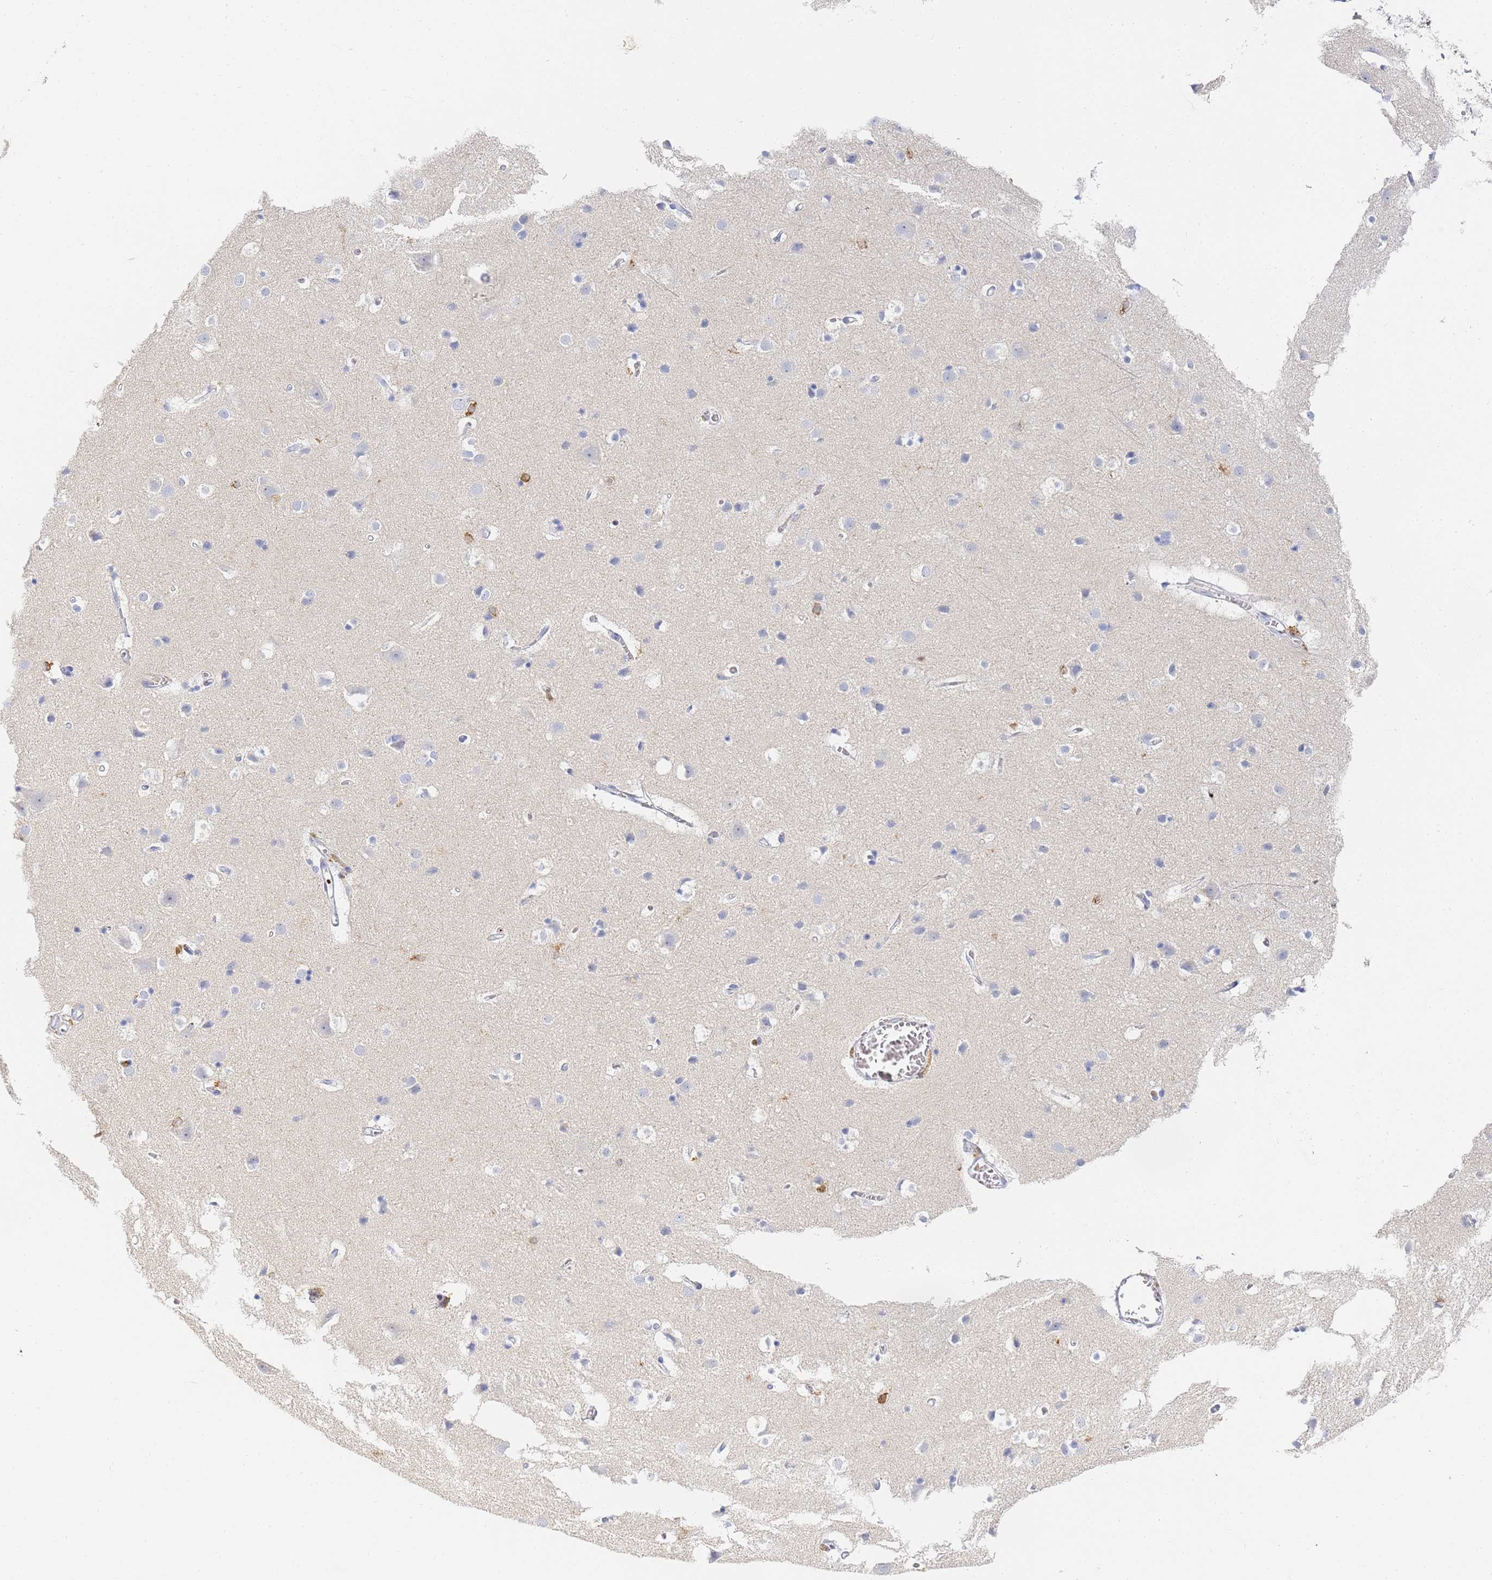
{"staining": {"intensity": "negative", "quantity": "none", "location": "none"}, "tissue": "cerebral cortex", "cell_type": "Endothelial cells", "image_type": "normal", "snomed": [{"axis": "morphology", "description": "Normal tissue, NOS"}, {"axis": "topography", "description": "Cerebral cortex"}], "caption": "Endothelial cells are negative for protein expression in benign human cerebral cortex.", "gene": "BIN2", "patient": {"sex": "male", "age": 54}}